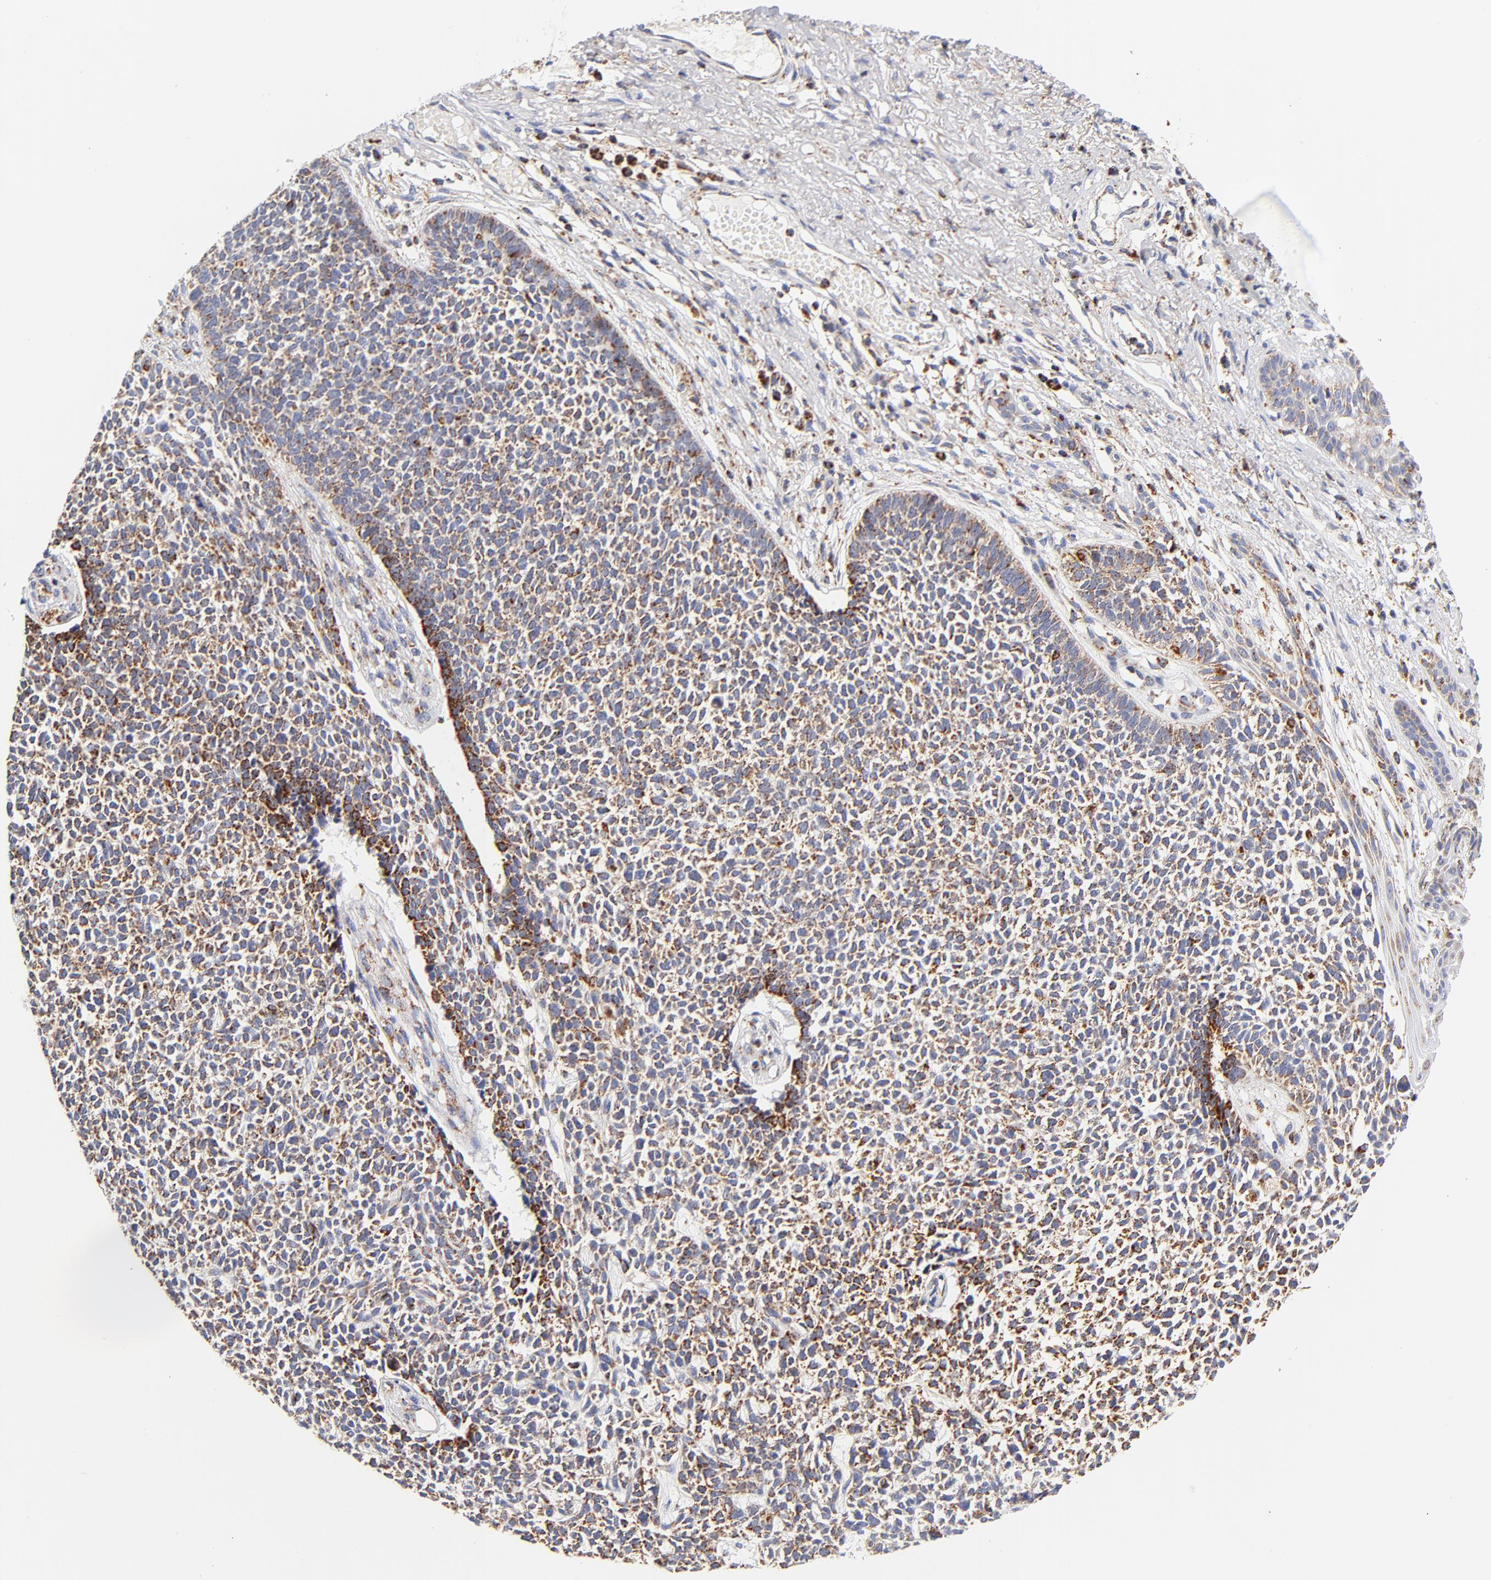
{"staining": {"intensity": "strong", "quantity": ">75%", "location": "cytoplasmic/membranous"}, "tissue": "skin cancer", "cell_type": "Tumor cells", "image_type": "cancer", "snomed": [{"axis": "morphology", "description": "Basal cell carcinoma"}, {"axis": "topography", "description": "Skin"}], "caption": "IHC staining of skin basal cell carcinoma, which displays high levels of strong cytoplasmic/membranous positivity in about >75% of tumor cells indicating strong cytoplasmic/membranous protein positivity. The staining was performed using DAB (3,3'-diaminobenzidine) (brown) for protein detection and nuclei were counterstained in hematoxylin (blue).", "gene": "ECHS1", "patient": {"sex": "female", "age": 84}}